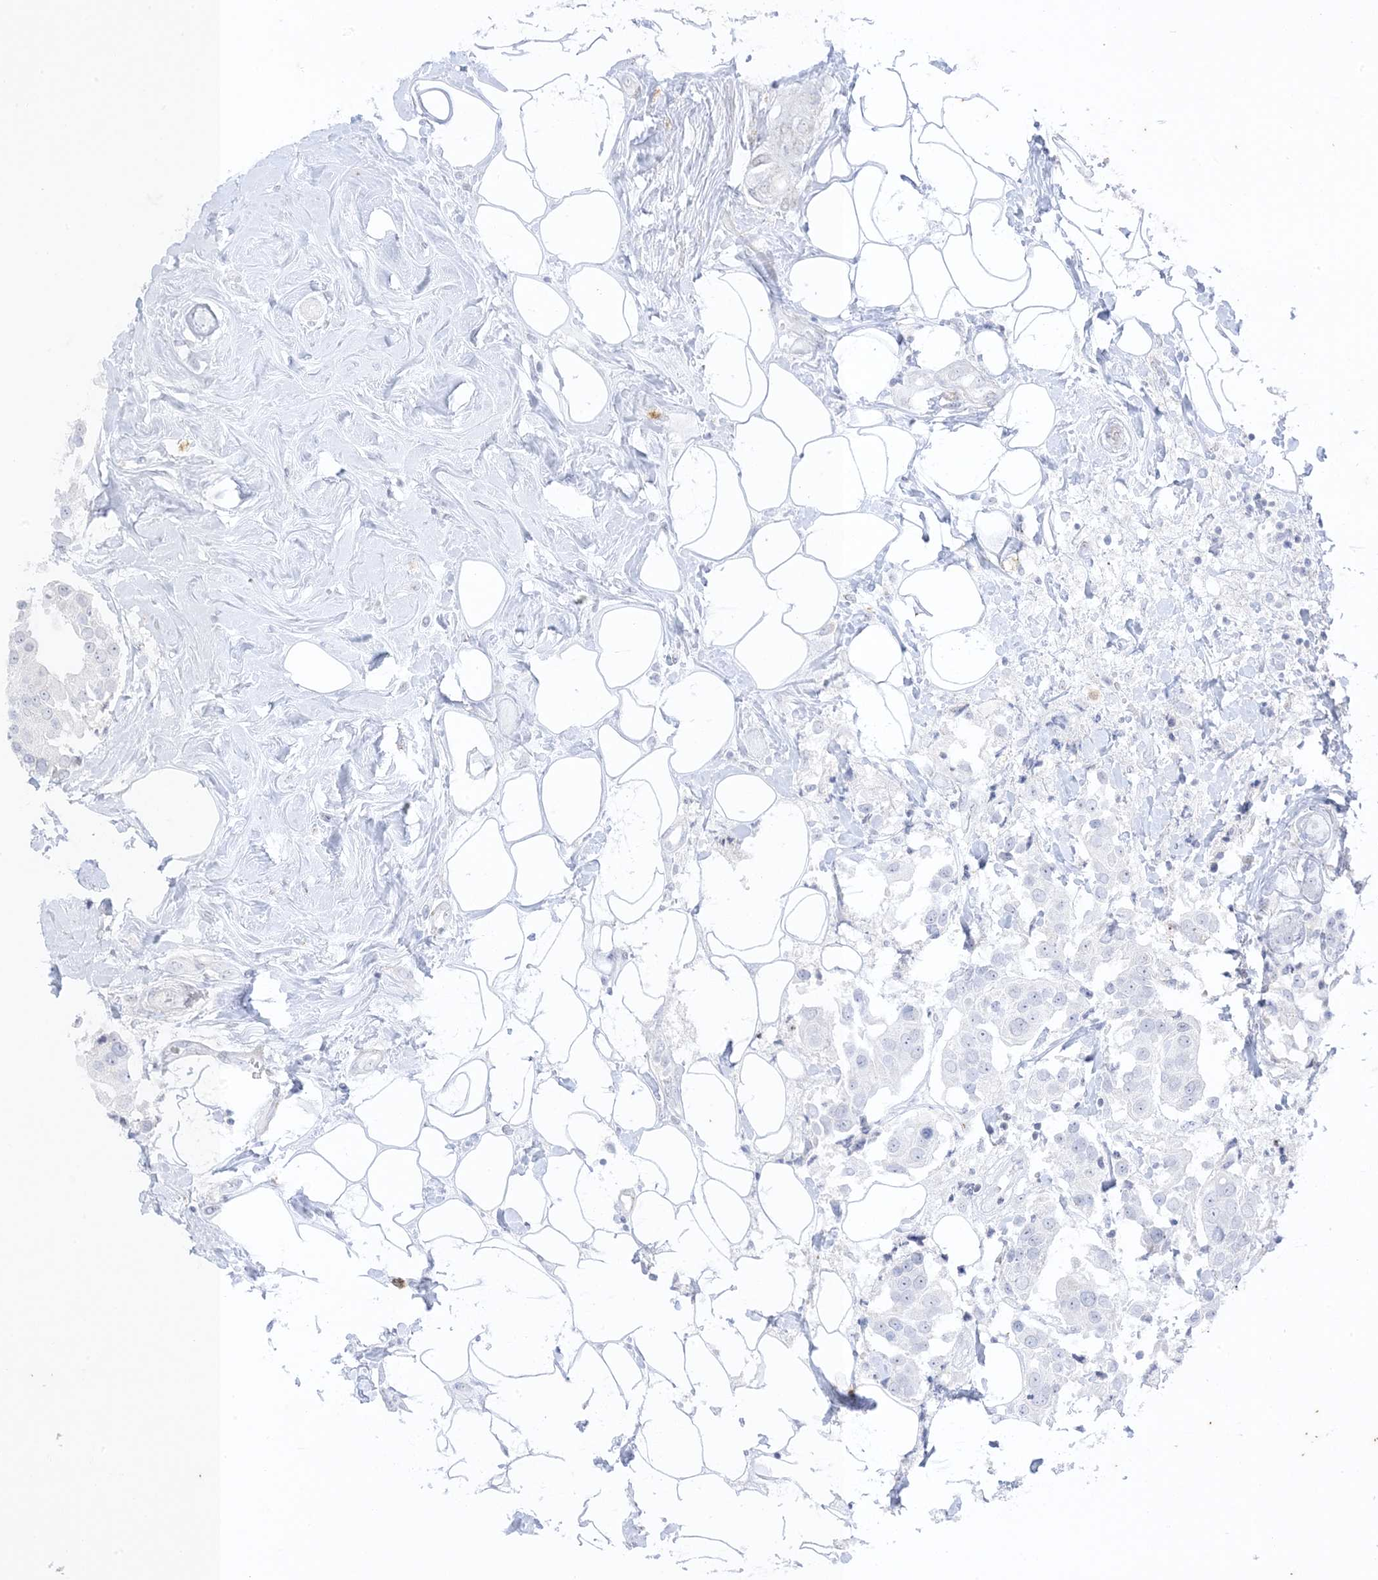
{"staining": {"intensity": "negative", "quantity": "none", "location": "none"}, "tissue": "breast cancer", "cell_type": "Tumor cells", "image_type": "cancer", "snomed": [{"axis": "morphology", "description": "Normal tissue, NOS"}, {"axis": "morphology", "description": "Duct carcinoma"}, {"axis": "topography", "description": "Breast"}], "caption": "DAB immunohistochemical staining of breast infiltrating ductal carcinoma reveals no significant staining in tumor cells.", "gene": "RAC1", "patient": {"sex": "female", "age": 39}}